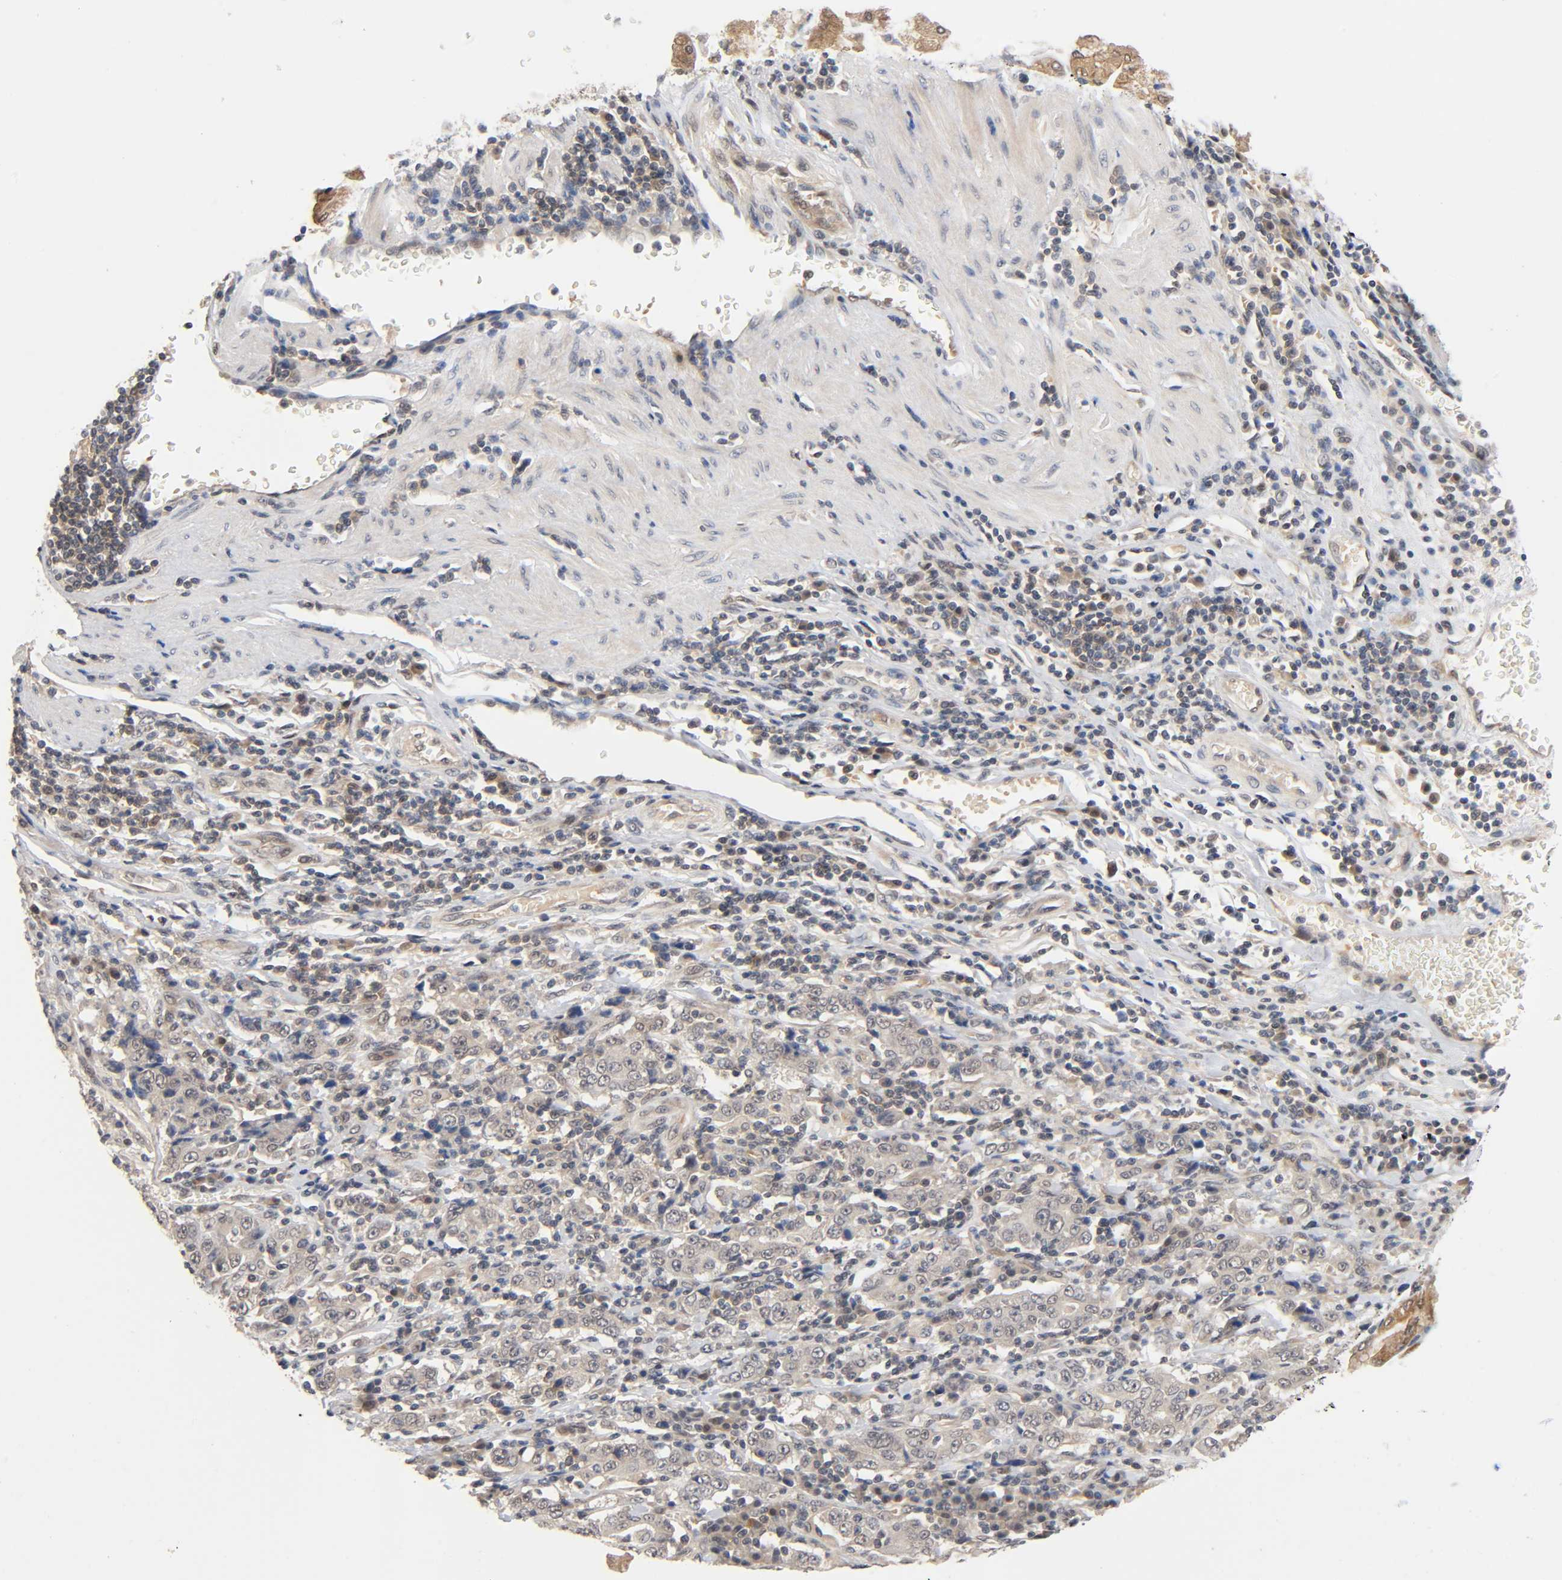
{"staining": {"intensity": "moderate", "quantity": "<25%", "location": "cytoplasmic/membranous"}, "tissue": "stomach cancer", "cell_type": "Tumor cells", "image_type": "cancer", "snomed": [{"axis": "morphology", "description": "Normal tissue, NOS"}, {"axis": "morphology", "description": "Adenocarcinoma, NOS"}, {"axis": "topography", "description": "Stomach, upper"}, {"axis": "topography", "description": "Stomach"}], "caption": "Immunohistochemistry (IHC) histopathology image of stomach adenocarcinoma stained for a protein (brown), which displays low levels of moderate cytoplasmic/membranous staining in about <25% of tumor cells.", "gene": "PRKAB1", "patient": {"sex": "male", "age": 59}}